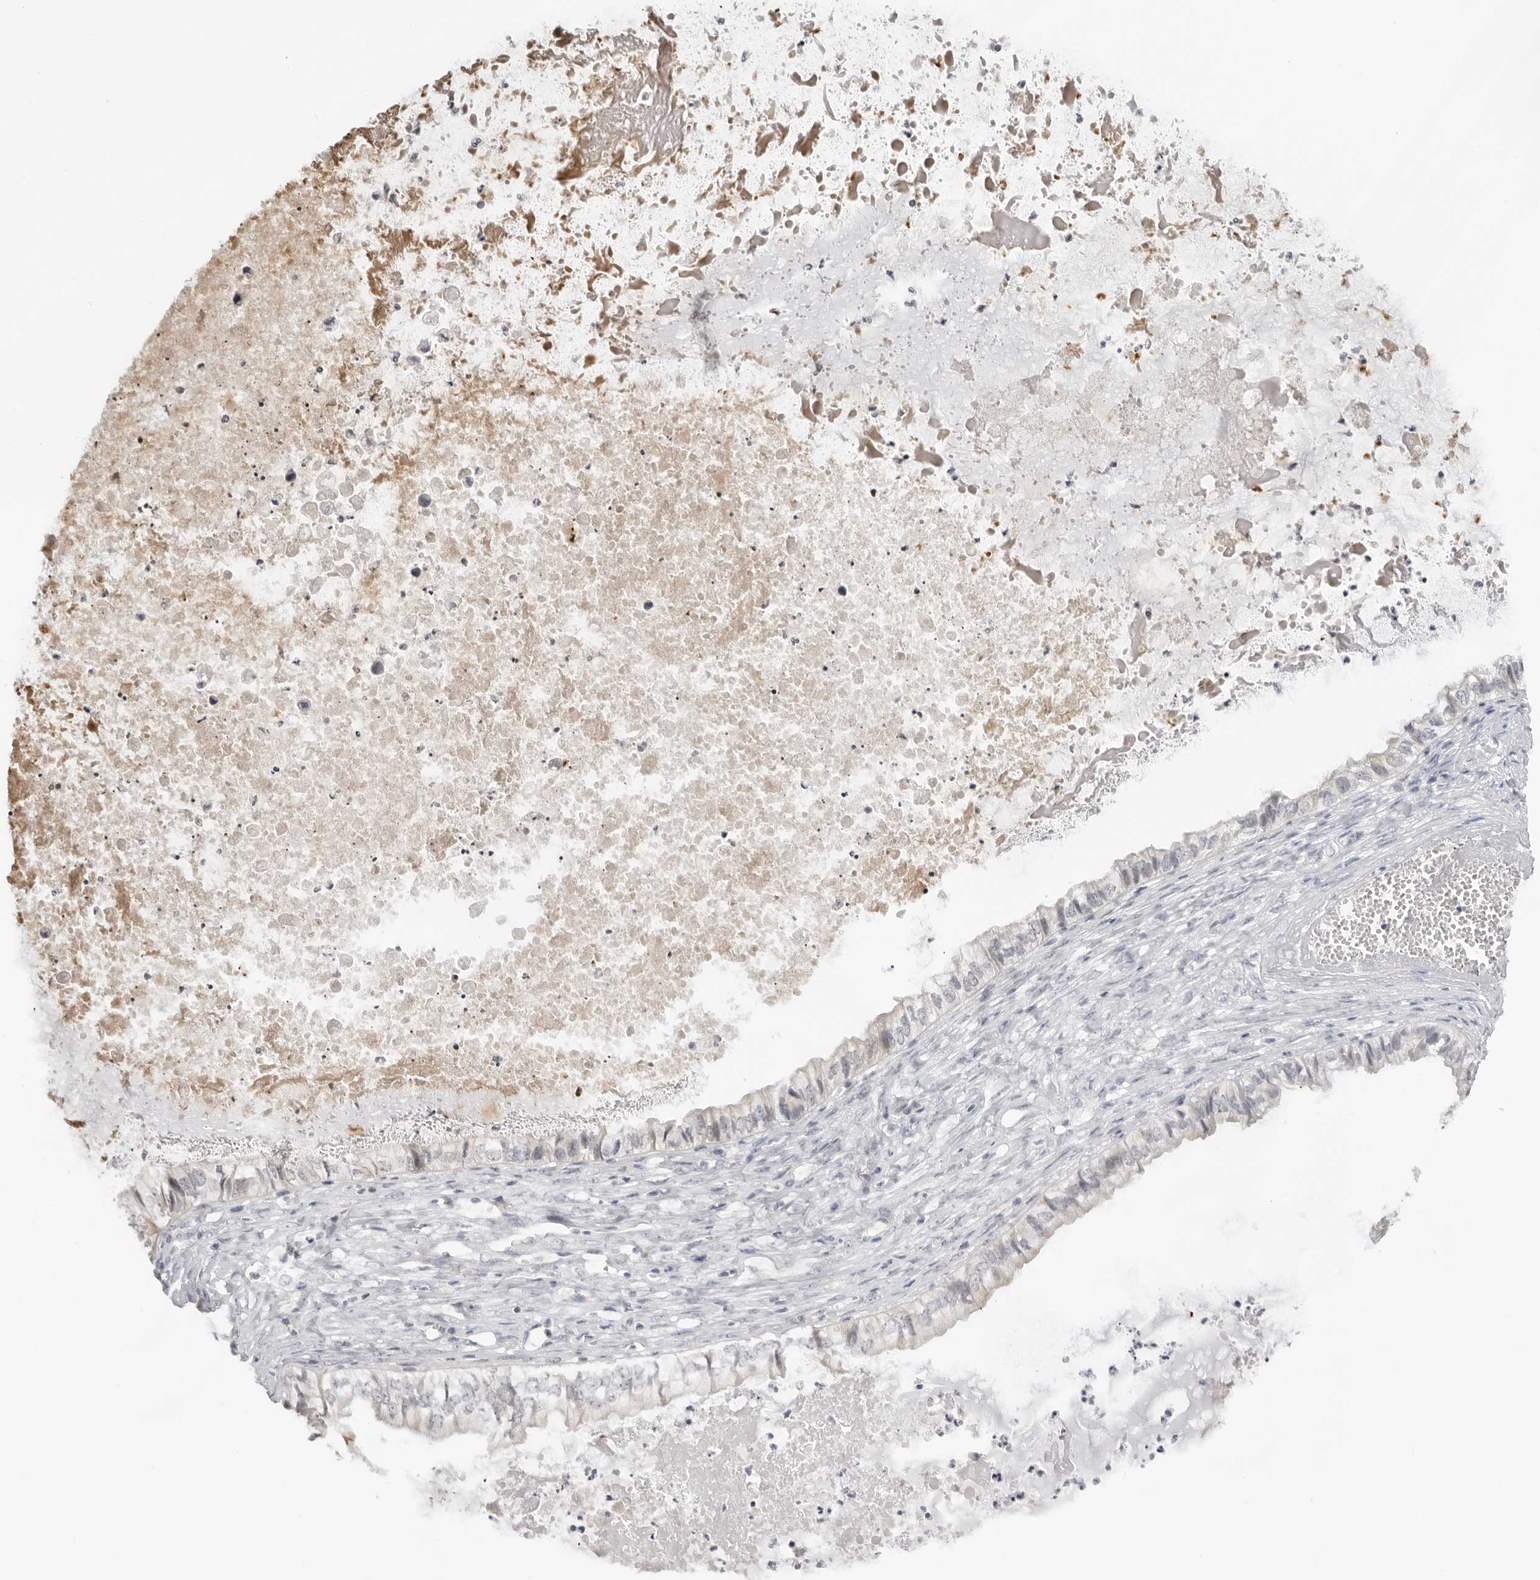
{"staining": {"intensity": "negative", "quantity": "none", "location": "none"}, "tissue": "ovarian cancer", "cell_type": "Tumor cells", "image_type": "cancer", "snomed": [{"axis": "morphology", "description": "Cystadenocarcinoma, mucinous, NOS"}, {"axis": "topography", "description": "Ovary"}], "caption": "A high-resolution image shows IHC staining of ovarian mucinous cystadenocarcinoma, which reveals no significant expression in tumor cells.", "gene": "ACP6", "patient": {"sex": "female", "age": 80}}